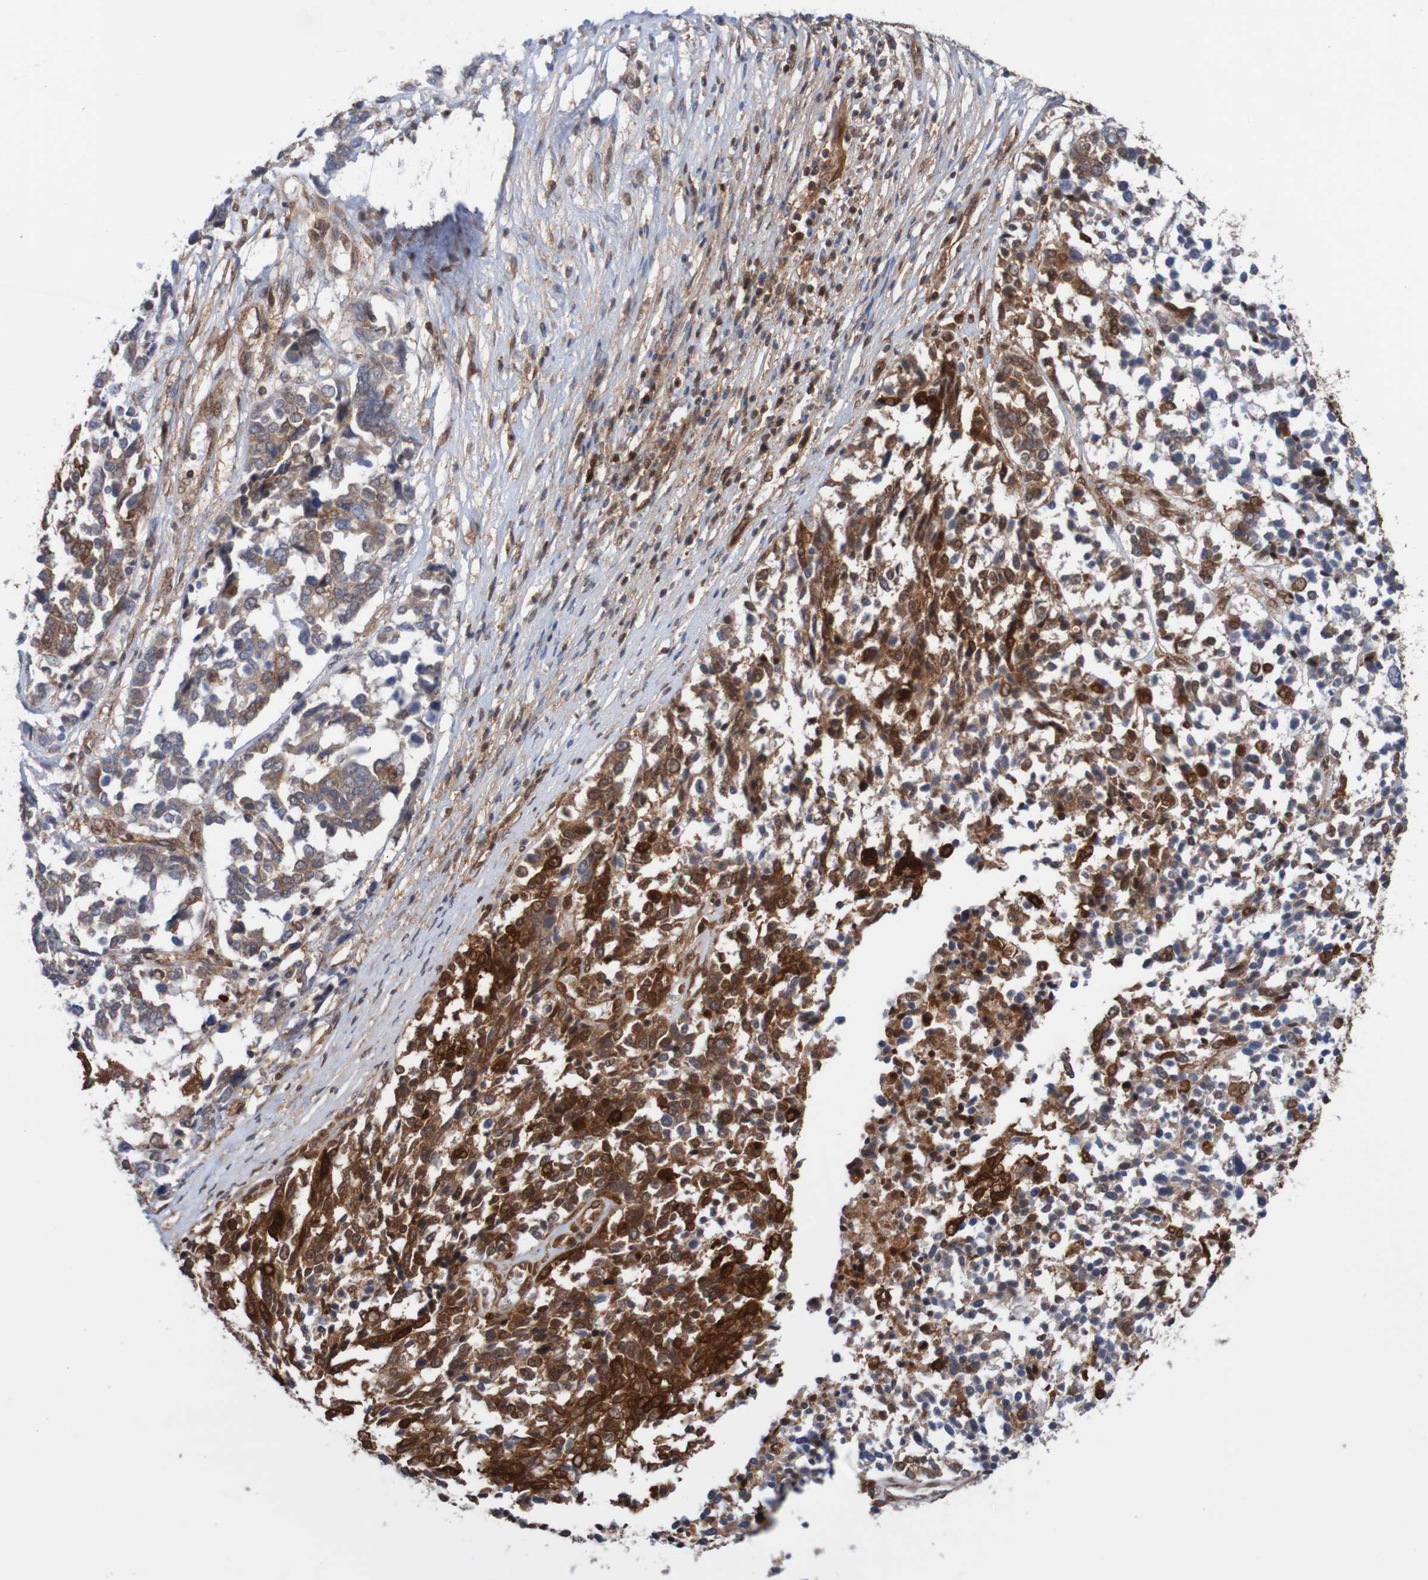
{"staining": {"intensity": "strong", "quantity": "25%-75%", "location": "cytoplasmic/membranous"}, "tissue": "ovarian cancer", "cell_type": "Tumor cells", "image_type": "cancer", "snomed": [{"axis": "morphology", "description": "Cystadenocarcinoma, serous, NOS"}, {"axis": "topography", "description": "Ovary"}], "caption": "Immunohistochemical staining of ovarian cancer (serous cystadenocarcinoma) exhibits high levels of strong cytoplasmic/membranous protein staining in approximately 25%-75% of tumor cells.", "gene": "RIGI", "patient": {"sex": "female", "age": 44}}